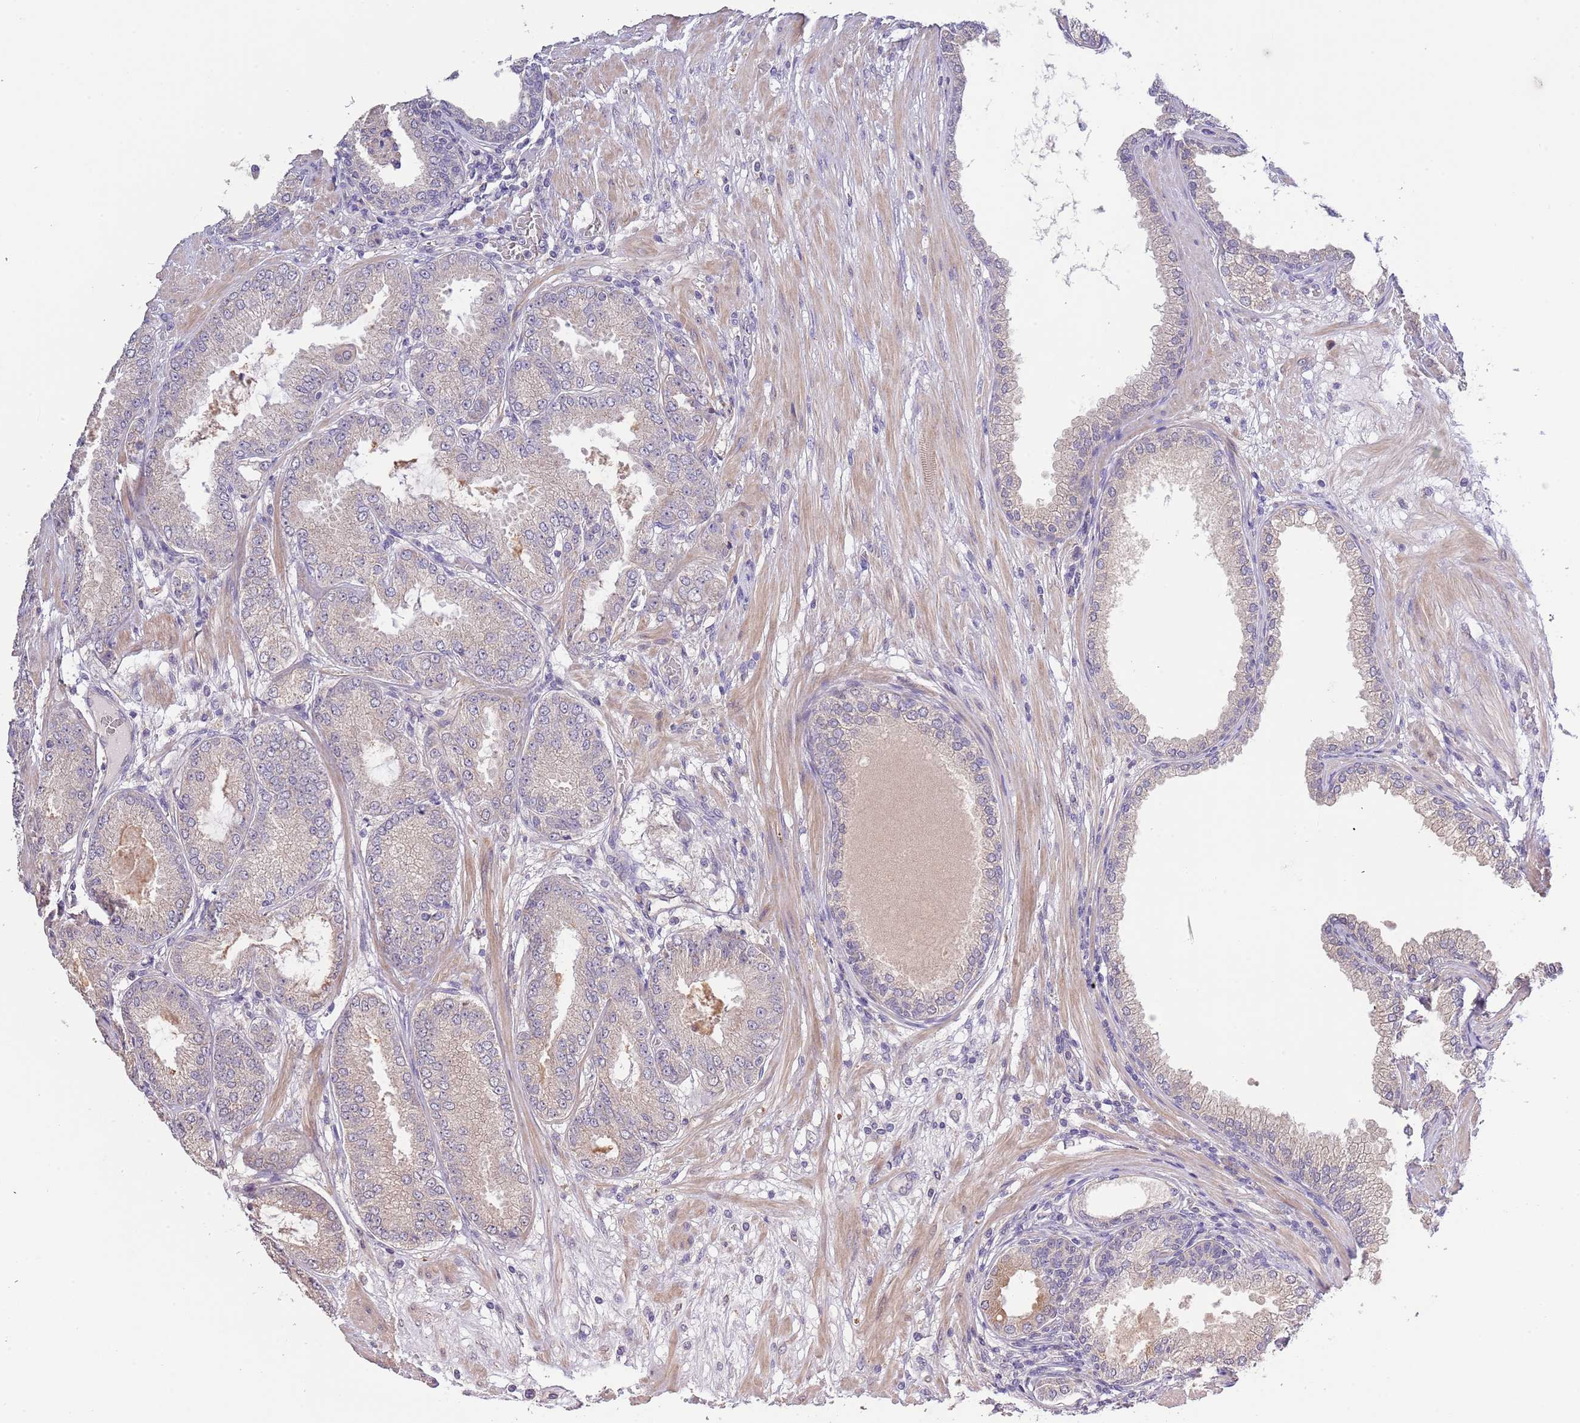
{"staining": {"intensity": "weak", "quantity": "<25%", "location": "cytoplasmic/membranous"}, "tissue": "prostate cancer", "cell_type": "Tumor cells", "image_type": "cancer", "snomed": [{"axis": "morphology", "description": "Adenocarcinoma, High grade"}, {"axis": "topography", "description": "Prostate"}], "caption": "Immunohistochemical staining of human prostate cancer (adenocarcinoma (high-grade)) displays no significant expression in tumor cells.", "gene": "LIPJ", "patient": {"sex": "male", "age": 71}}